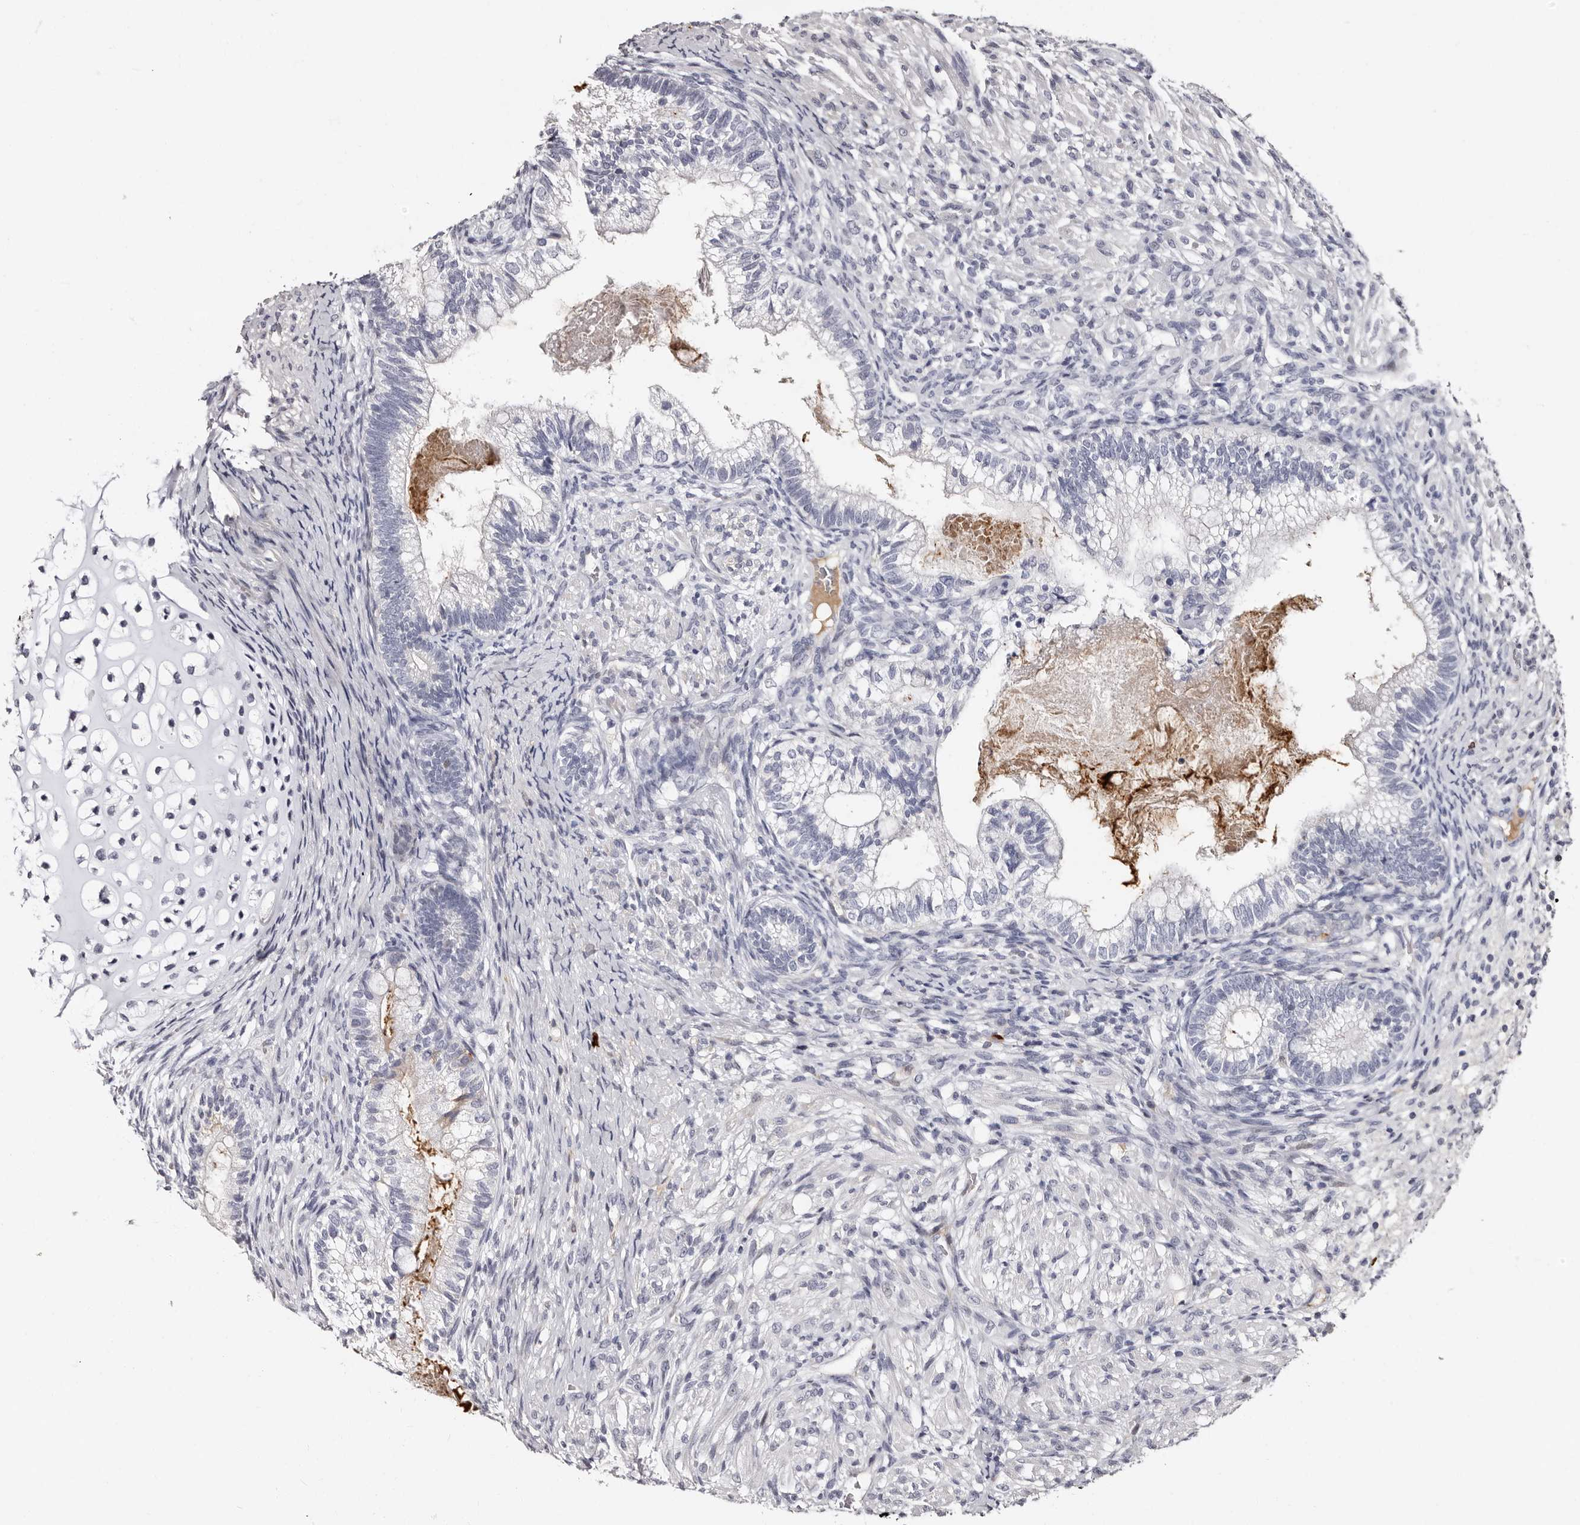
{"staining": {"intensity": "negative", "quantity": "none", "location": "none"}, "tissue": "testis cancer", "cell_type": "Tumor cells", "image_type": "cancer", "snomed": [{"axis": "morphology", "description": "Seminoma, NOS"}, {"axis": "morphology", "description": "Carcinoma, Embryonal, NOS"}, {"axis": "topography", "description": "Testis"}], "caption": "An IHC micrograph of testis cancer (seminoma) is shown. There is no staining in tumor cells of testis cancer (seminoma).", "gene": "TBC1D22B", "patient": {"sex": "male", "age": 28}}